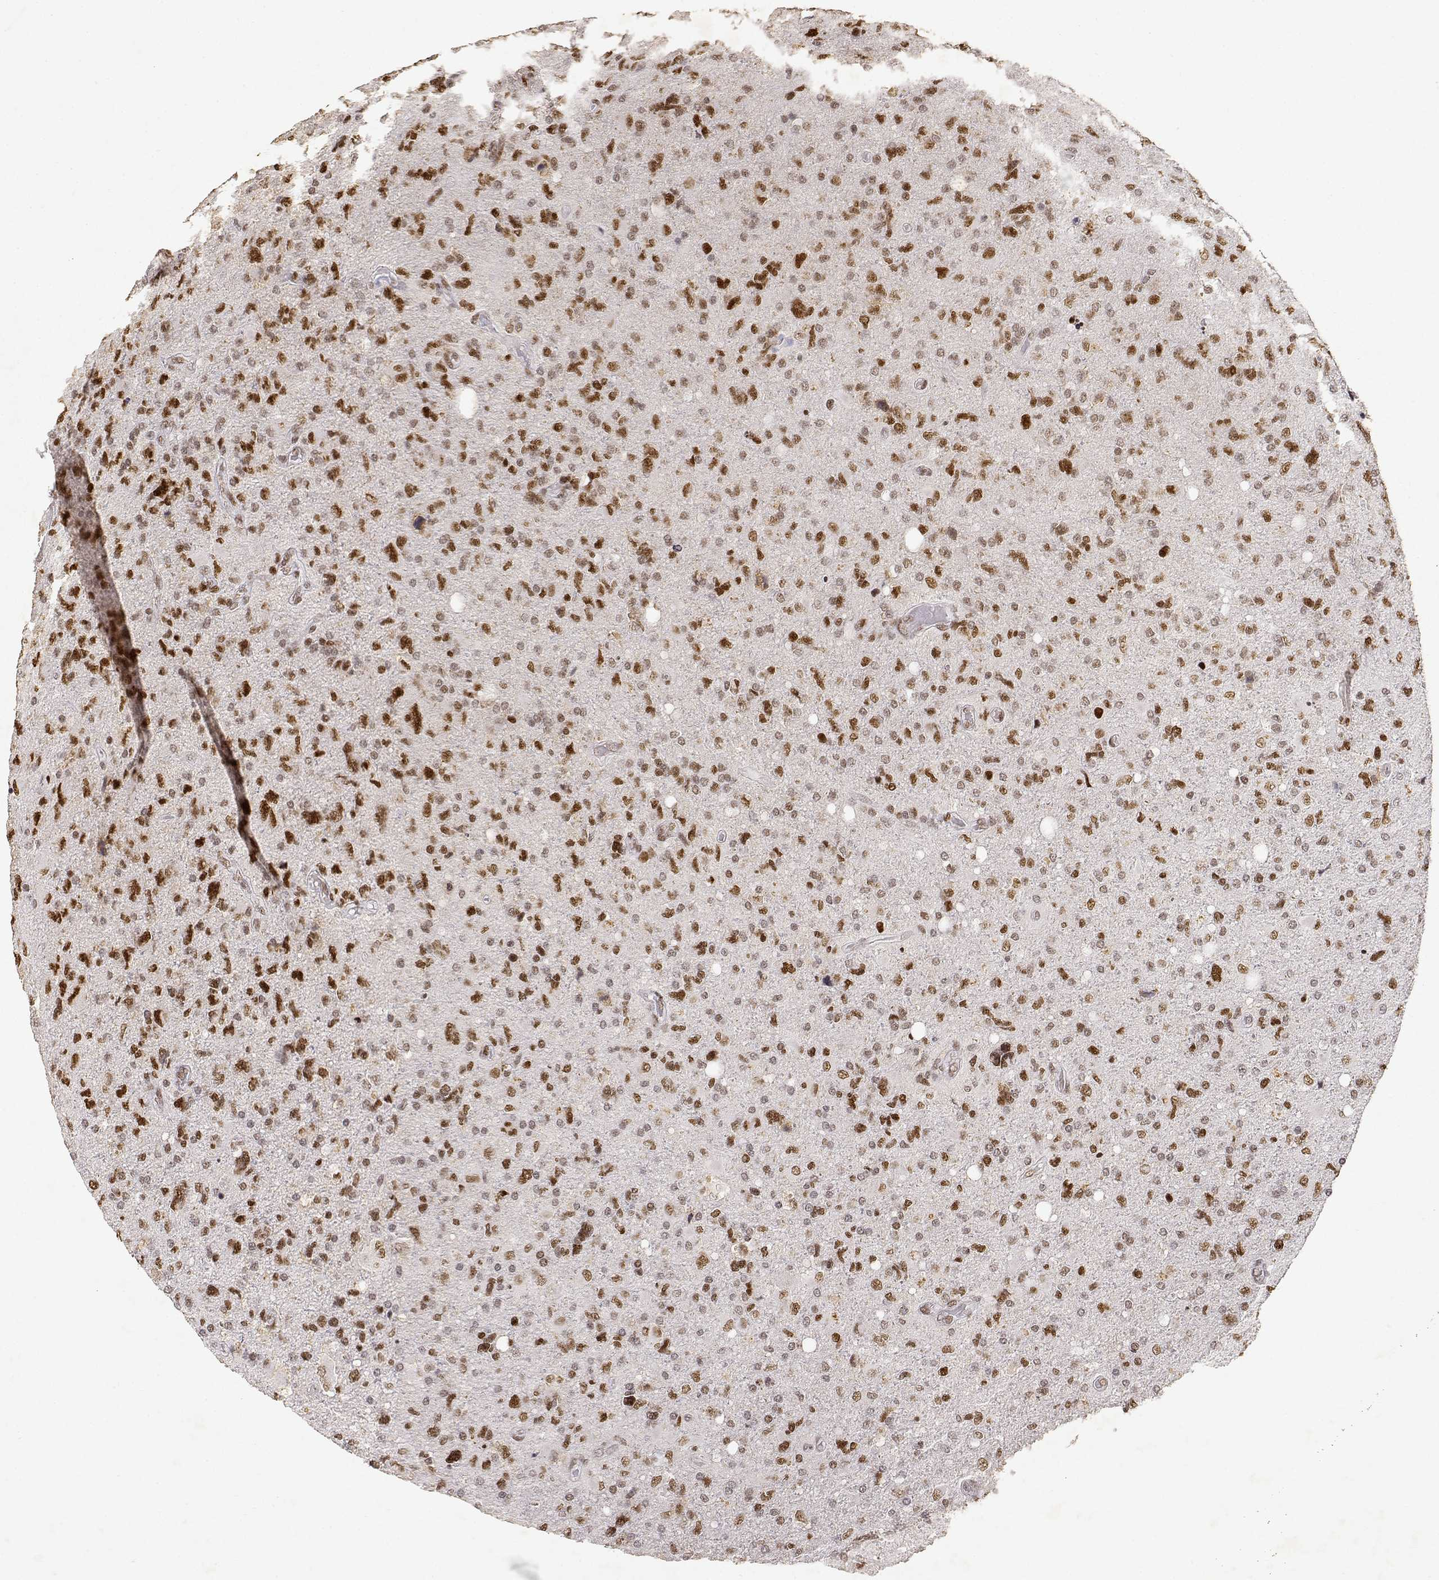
{"staining": {"intensity": "moderate", "quantity": ">75%", "location": "nuclear"}, "tissue": "glioma", "cell_type": "Tumor cells", "image_type": "cancer", "snomed": [{"axis": "morphology", "description": "Glioma, malignant, High grade"}, {"axis": "topography", "description": "Cerebral cortex"}], "caption": "The photomicrograph exhibits immunohistochemical staining of glioma. There is moderate nuclear staining is present in about >75% of tumor cells.", "gene": "RSF1", "patient": {"sex": "male", "age": 70}}